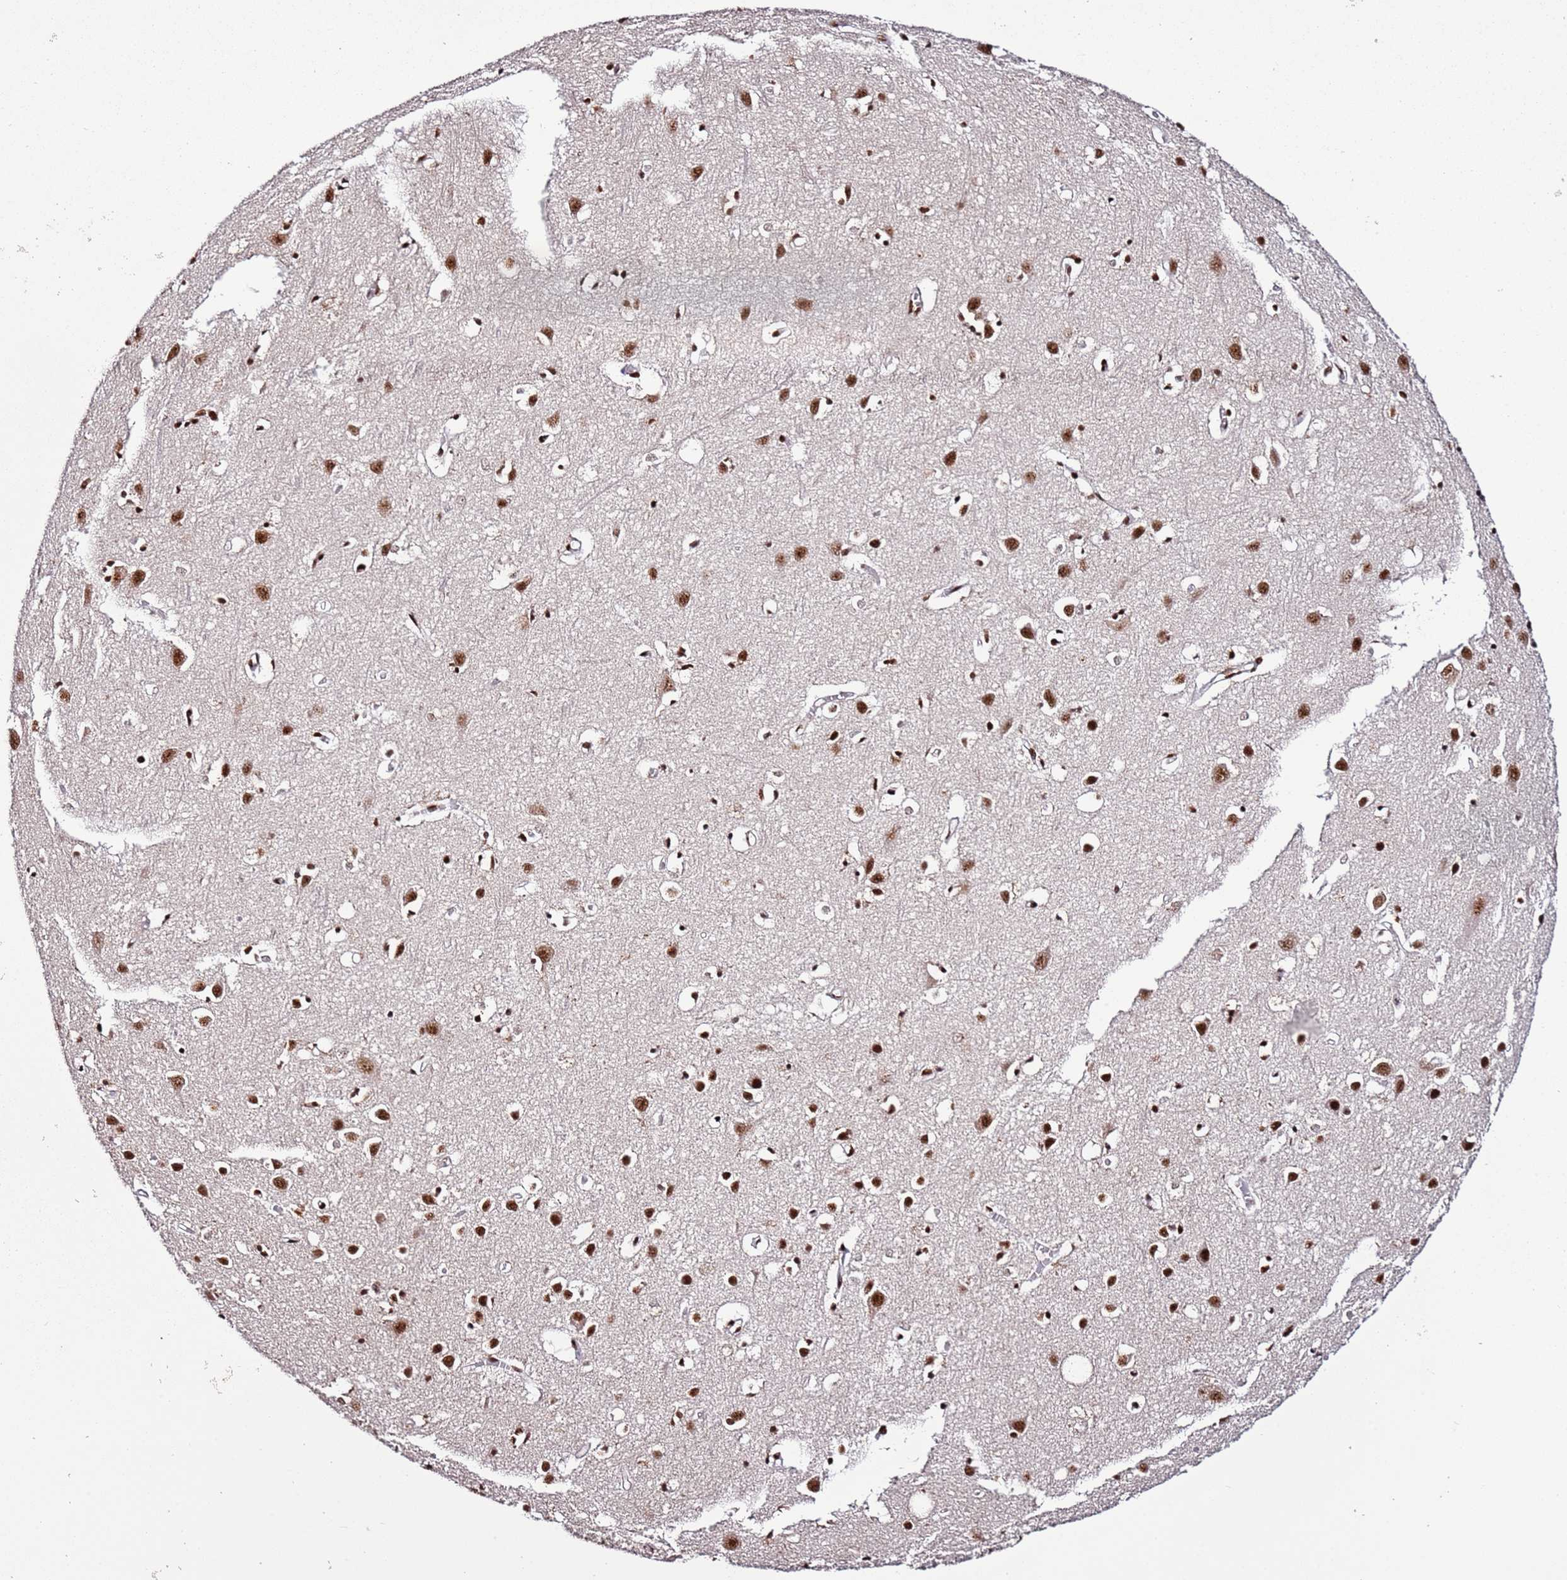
{"staining": {"intensity": "strong", "quantity": ">75%", "location": "nuclear"}, "tissue": "cerebral cortex", "cell_type": "Endothelial cells", "image_type": "normal", "snomed": [{"axis": "morphology", "description": "Normal tissue, NOS"}, {"axis": "topography", "description": "Cerebral cortex"}], "caption": "Brown immunohistochemical staining in unremarkable human cerebral cortex reveals strong nuclear positivity in approximately >75% of endothelial cells. (brown staining indicates protein expression, while blue staining denotes nuclei).", "gene": "C6orf226", "patient": {"sex": "female", "age": 64}}